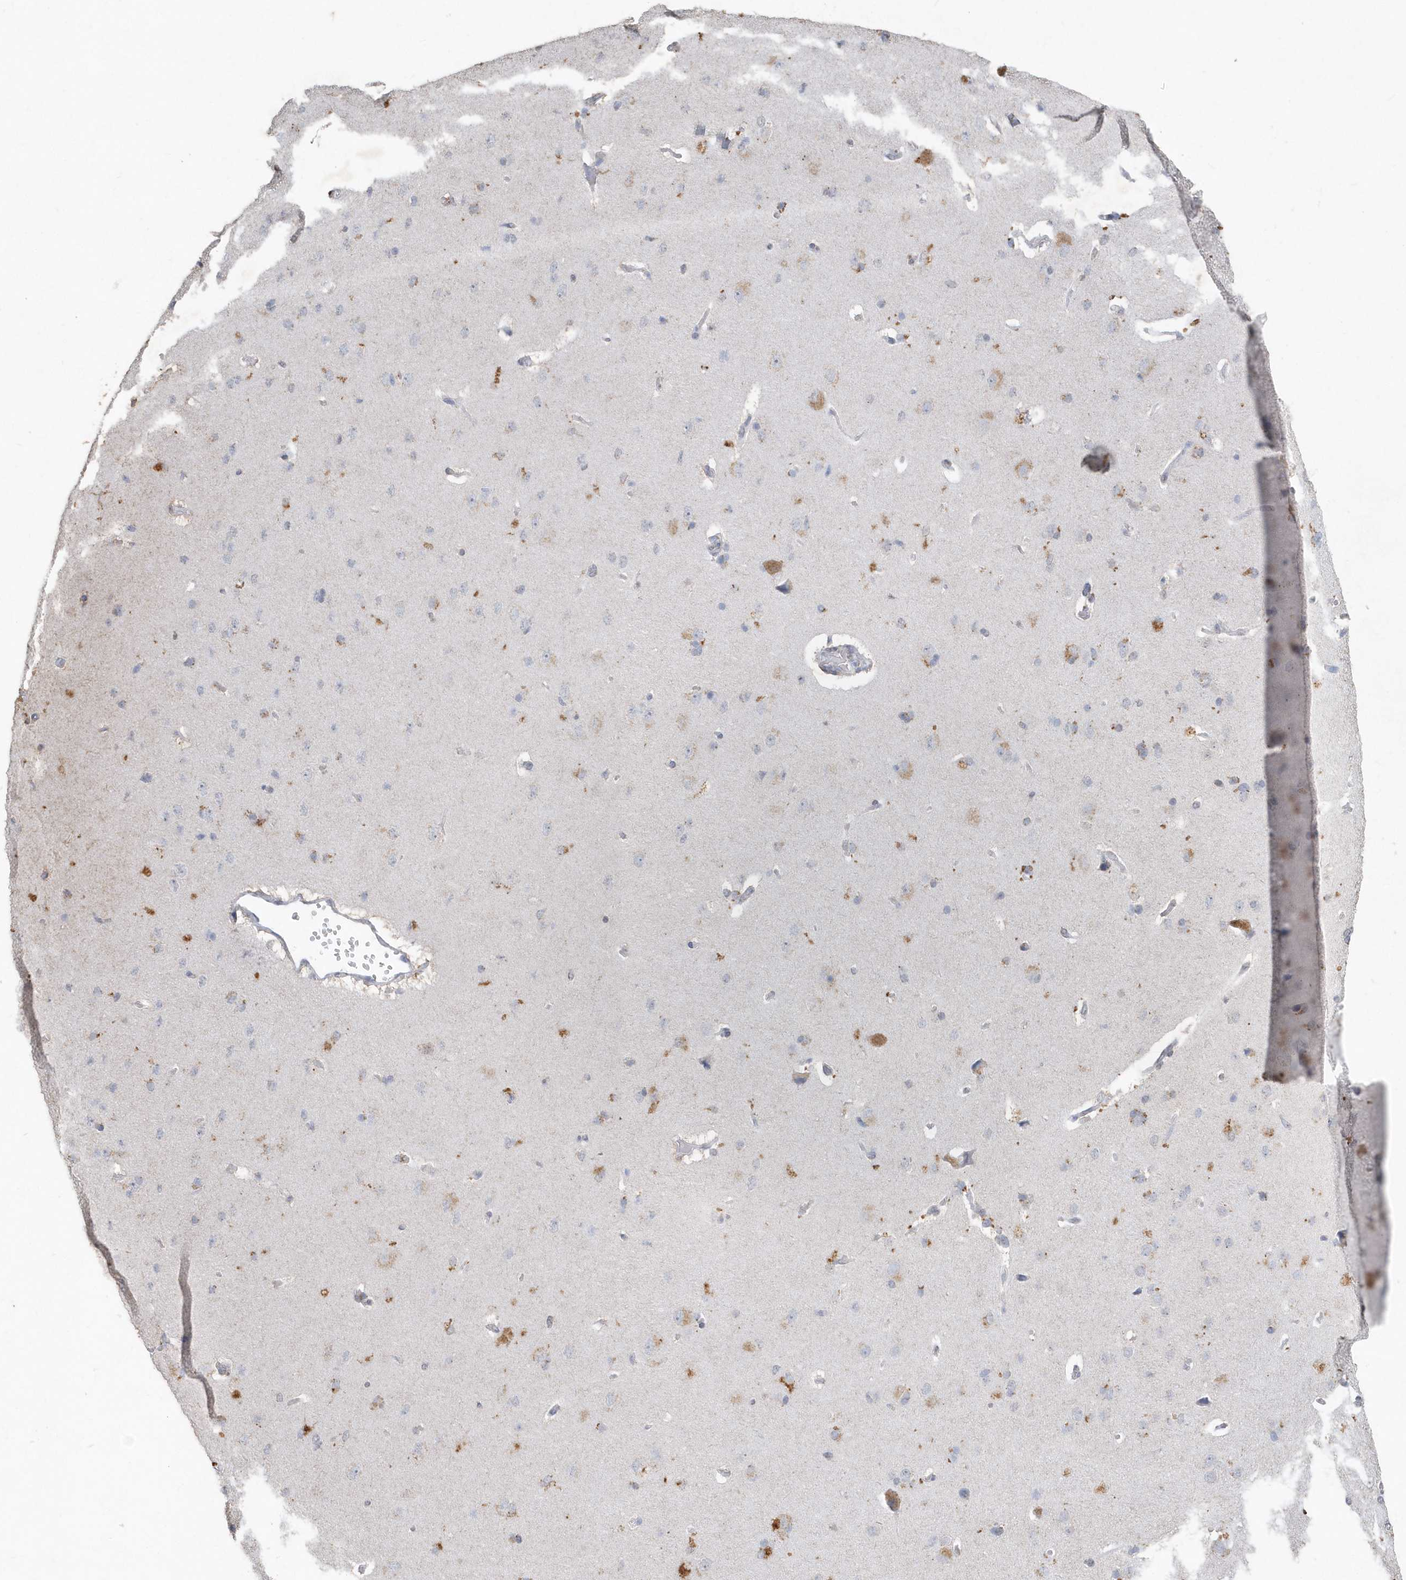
{"staining": {"intensity": "negative", "quantity": "none", "location": "none"}, "tissue": "cerebral cortex", "cell_type": "Endothelial cells", "image_type": "normal", "snomed": [{"axis": "morphology", "description": "Normal tissue, NOS"}, {"axis": "topography", "description": "Cerebral cortex"}], "caption": "Immunohistochemistry micrograph of benign cerebral cortex: human cerebral cortex stained with DAB displays no significant protein staining in endothelial cells.", "gene": "PDCD1", "patient": {"sex": "male", "age": 62}}